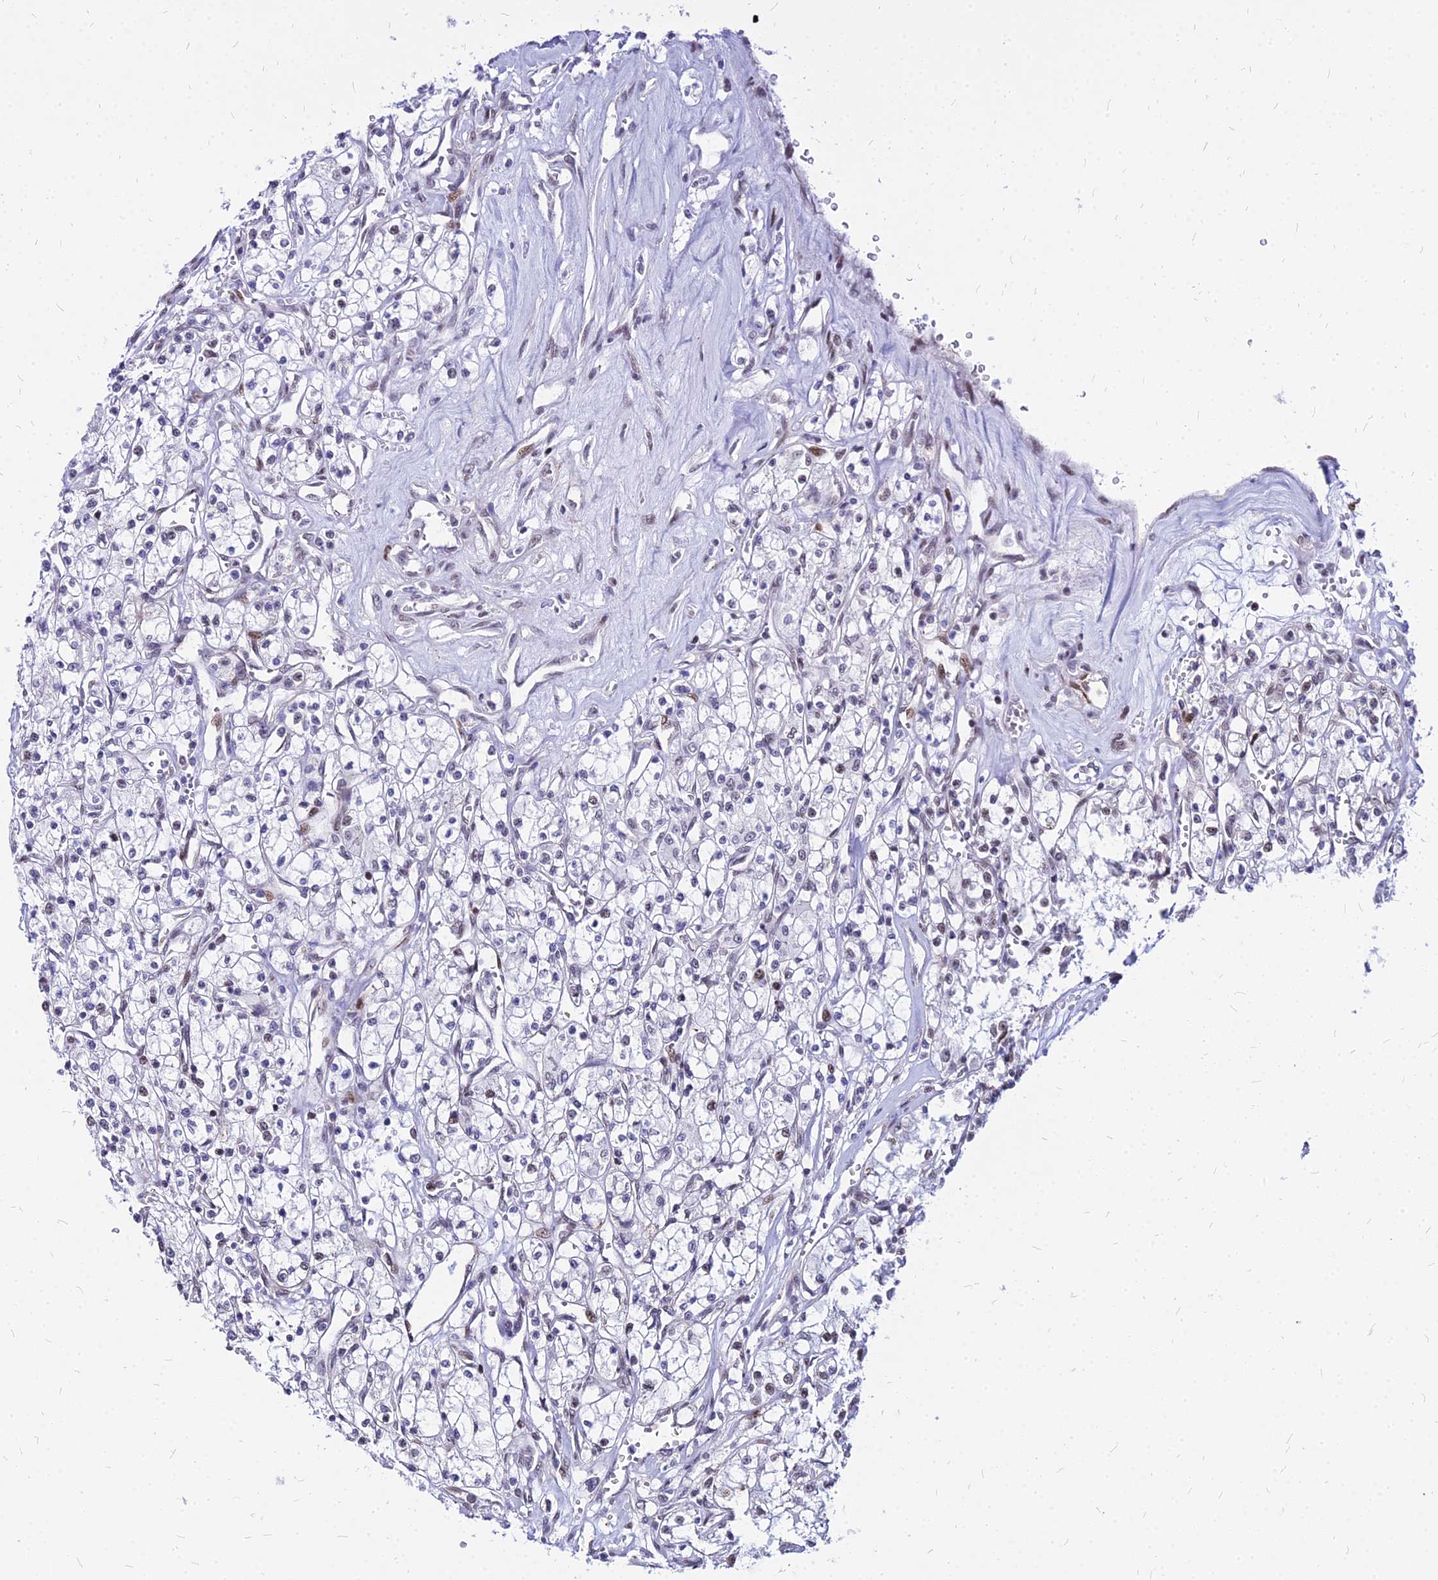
{"staining": {"intensity": "negative", "quantity": "none", "location": "none"}, "tissue": "renal cancer", "cell_type": "Tumor cells", "image_type": "cancer", "snomed": [{"axis": "morphology", "description": "Adenocarcinoma, NOS"}, {"axis": "topography", "description": "Kidney"}], "caption": "This histopathology image is of renal adenocarcinoma stained with IHC to label a protein in brown with the nuclei are counter-stained blue. There is no expression in tumor cells.", "gene": "FDX2", "patient": {"sex": "female", "age": 59}}